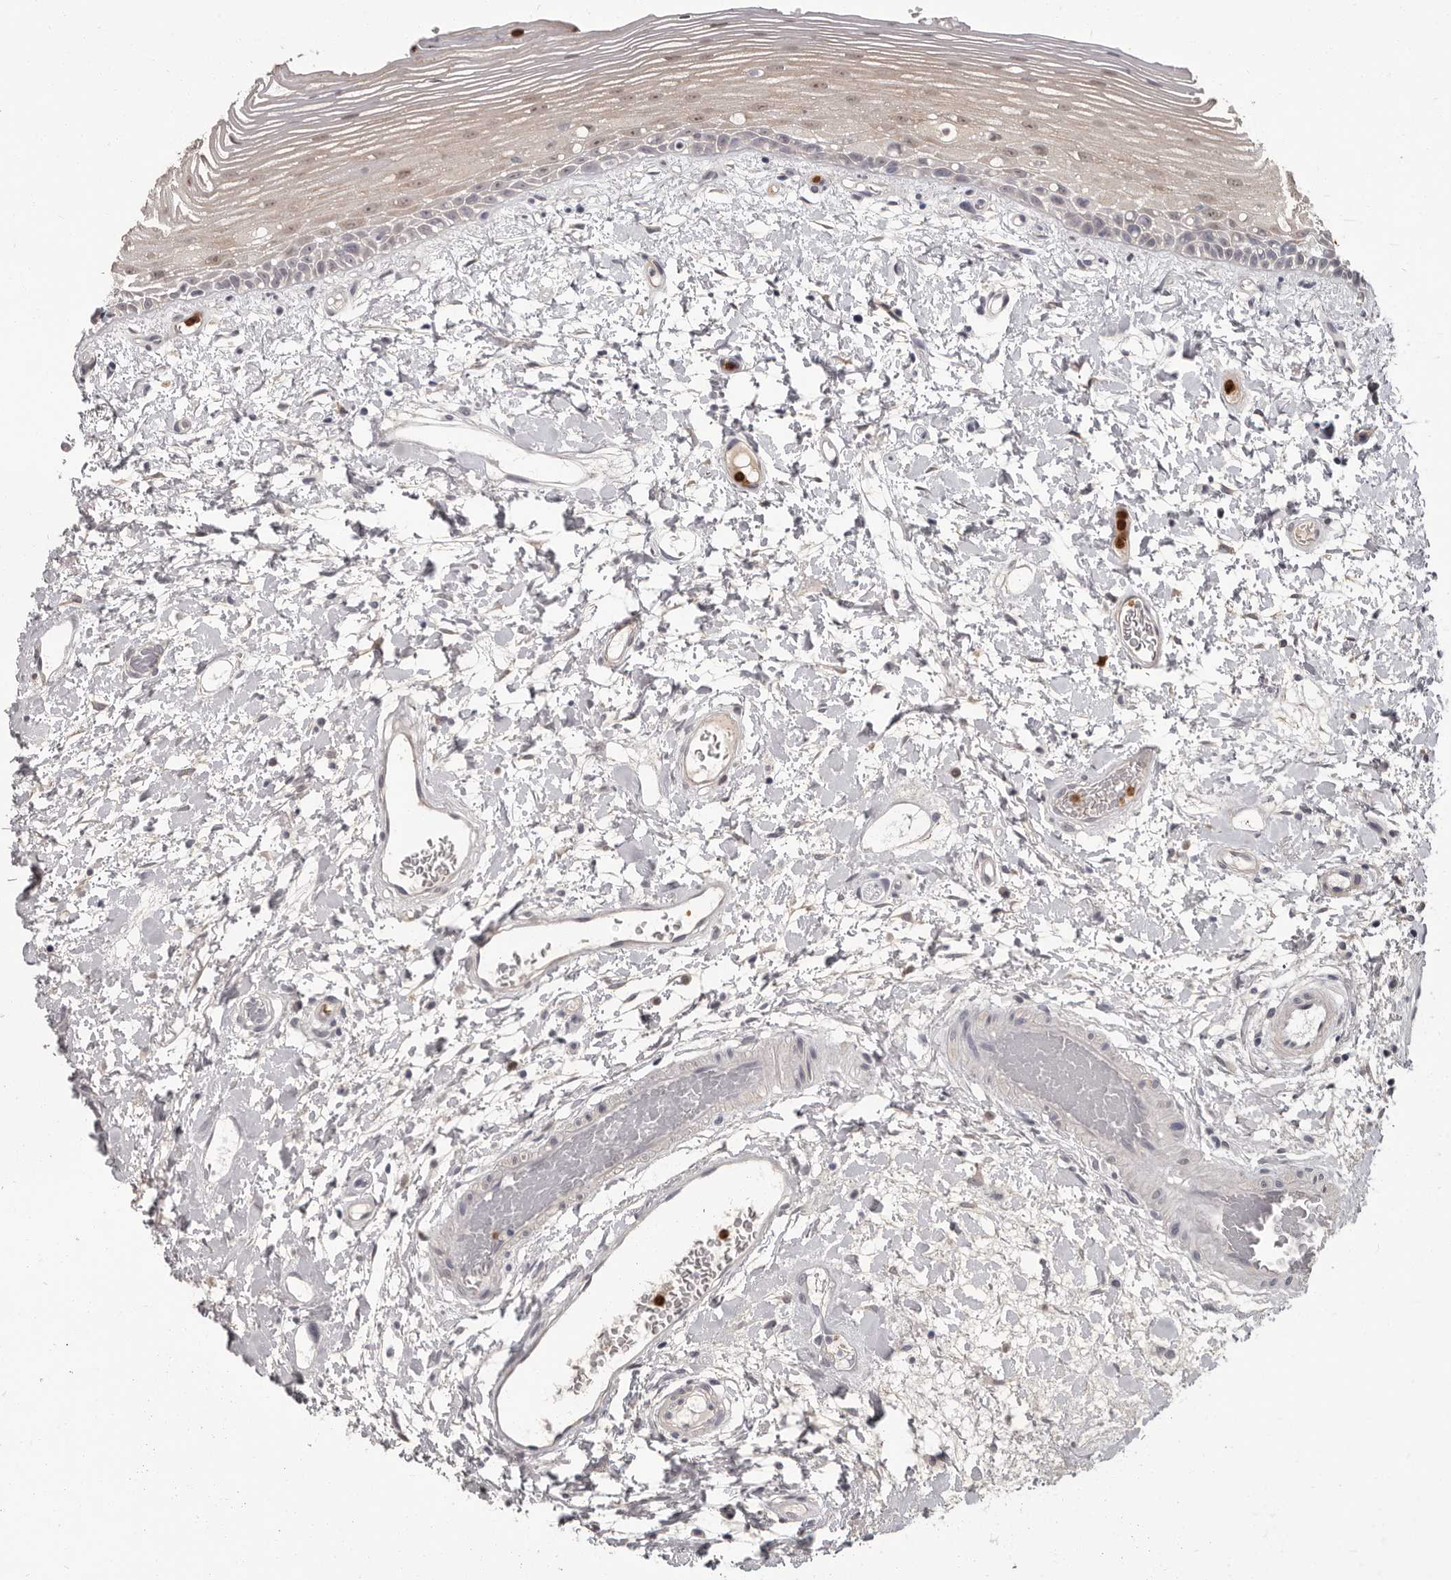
{"staining": {"intensity": "weak", "quantity": "25%-75%", "location": "cytoplasmic/membranous,nuclear"}, "tissue": "oral mucosa", "cell_type": "Squamous epithelial cells", "image_type": "normal", "snomed": [{"axis": "morphology", "description": "Normal tissue, NOS"}, {"axis": "topography", "description": "Oral tissue"}], "caption": "Human oral mucosa stained for a protein (brown) displays weak cytoplasmic/membranous,nuclear positive positivity in approximately 25%-75% of squamous epithelial cells.", "gene": "GPR157", "patient": {"sex": "female", "age": 76}}